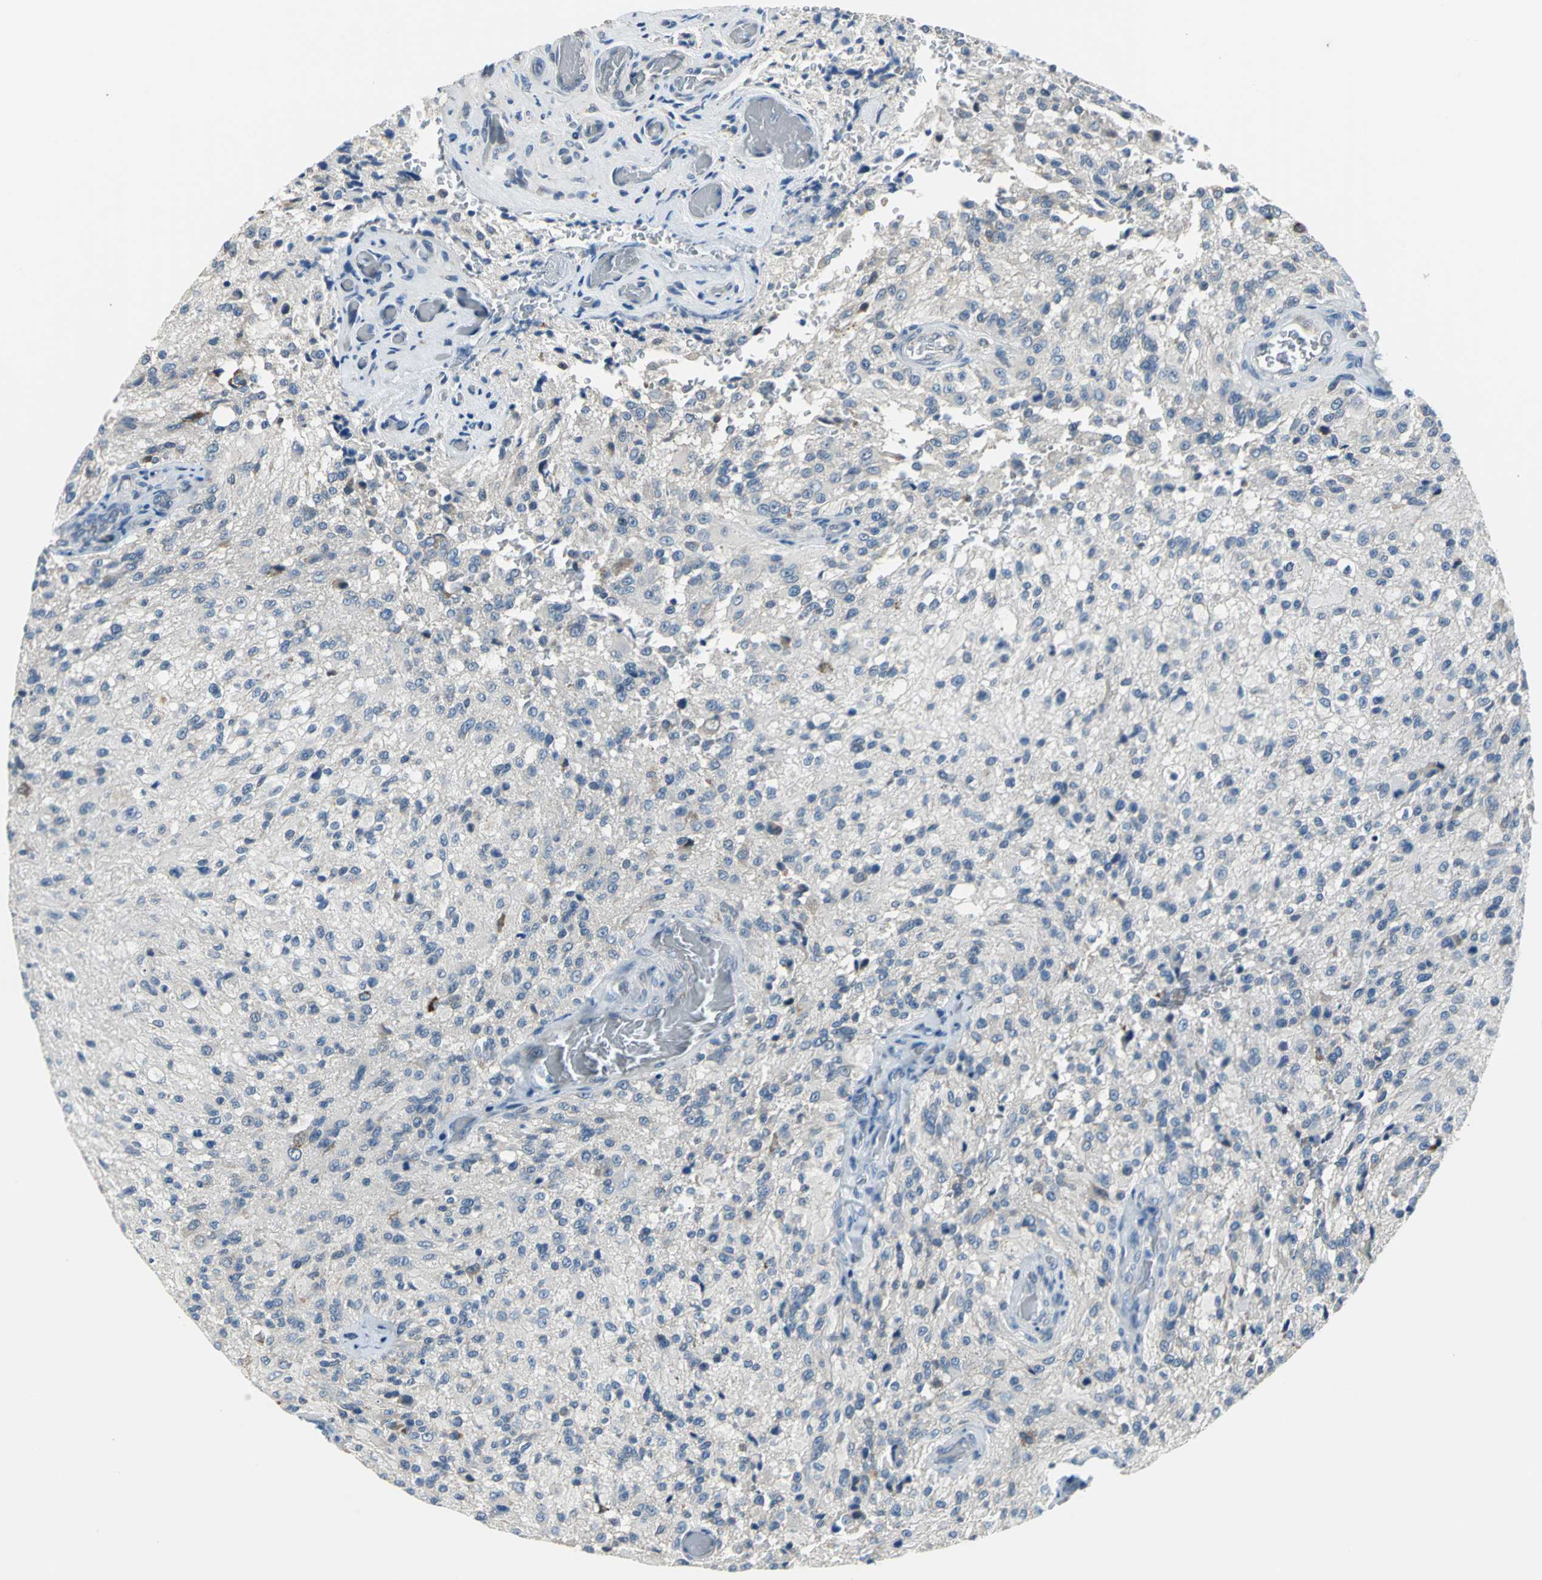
{"staining": {"intensity": "weak", "quantity": "<25%", "location": "cytoplasmic/membranous"}, "tissue": "glioma", "cell_type": "Tumor cells", "image_type": "cancer", "snomed": [{"axis": "morphology", "description": "Normal tissue, NOS"}, {"axis": "morphology", "description": "Glioma, malignant, High grade"}, {"axis": "topography", "description": "Cerebral cortex"}], "caption": "The immunohistochemistry (IHC) micrograph has no significant expression in tumor cells of glioma tissue. (DAB (3,3'-diaminobenzidine) IHC, high magnification).", "gene": "ZNF415", "patient": {"sex": "male", "age": 56}}